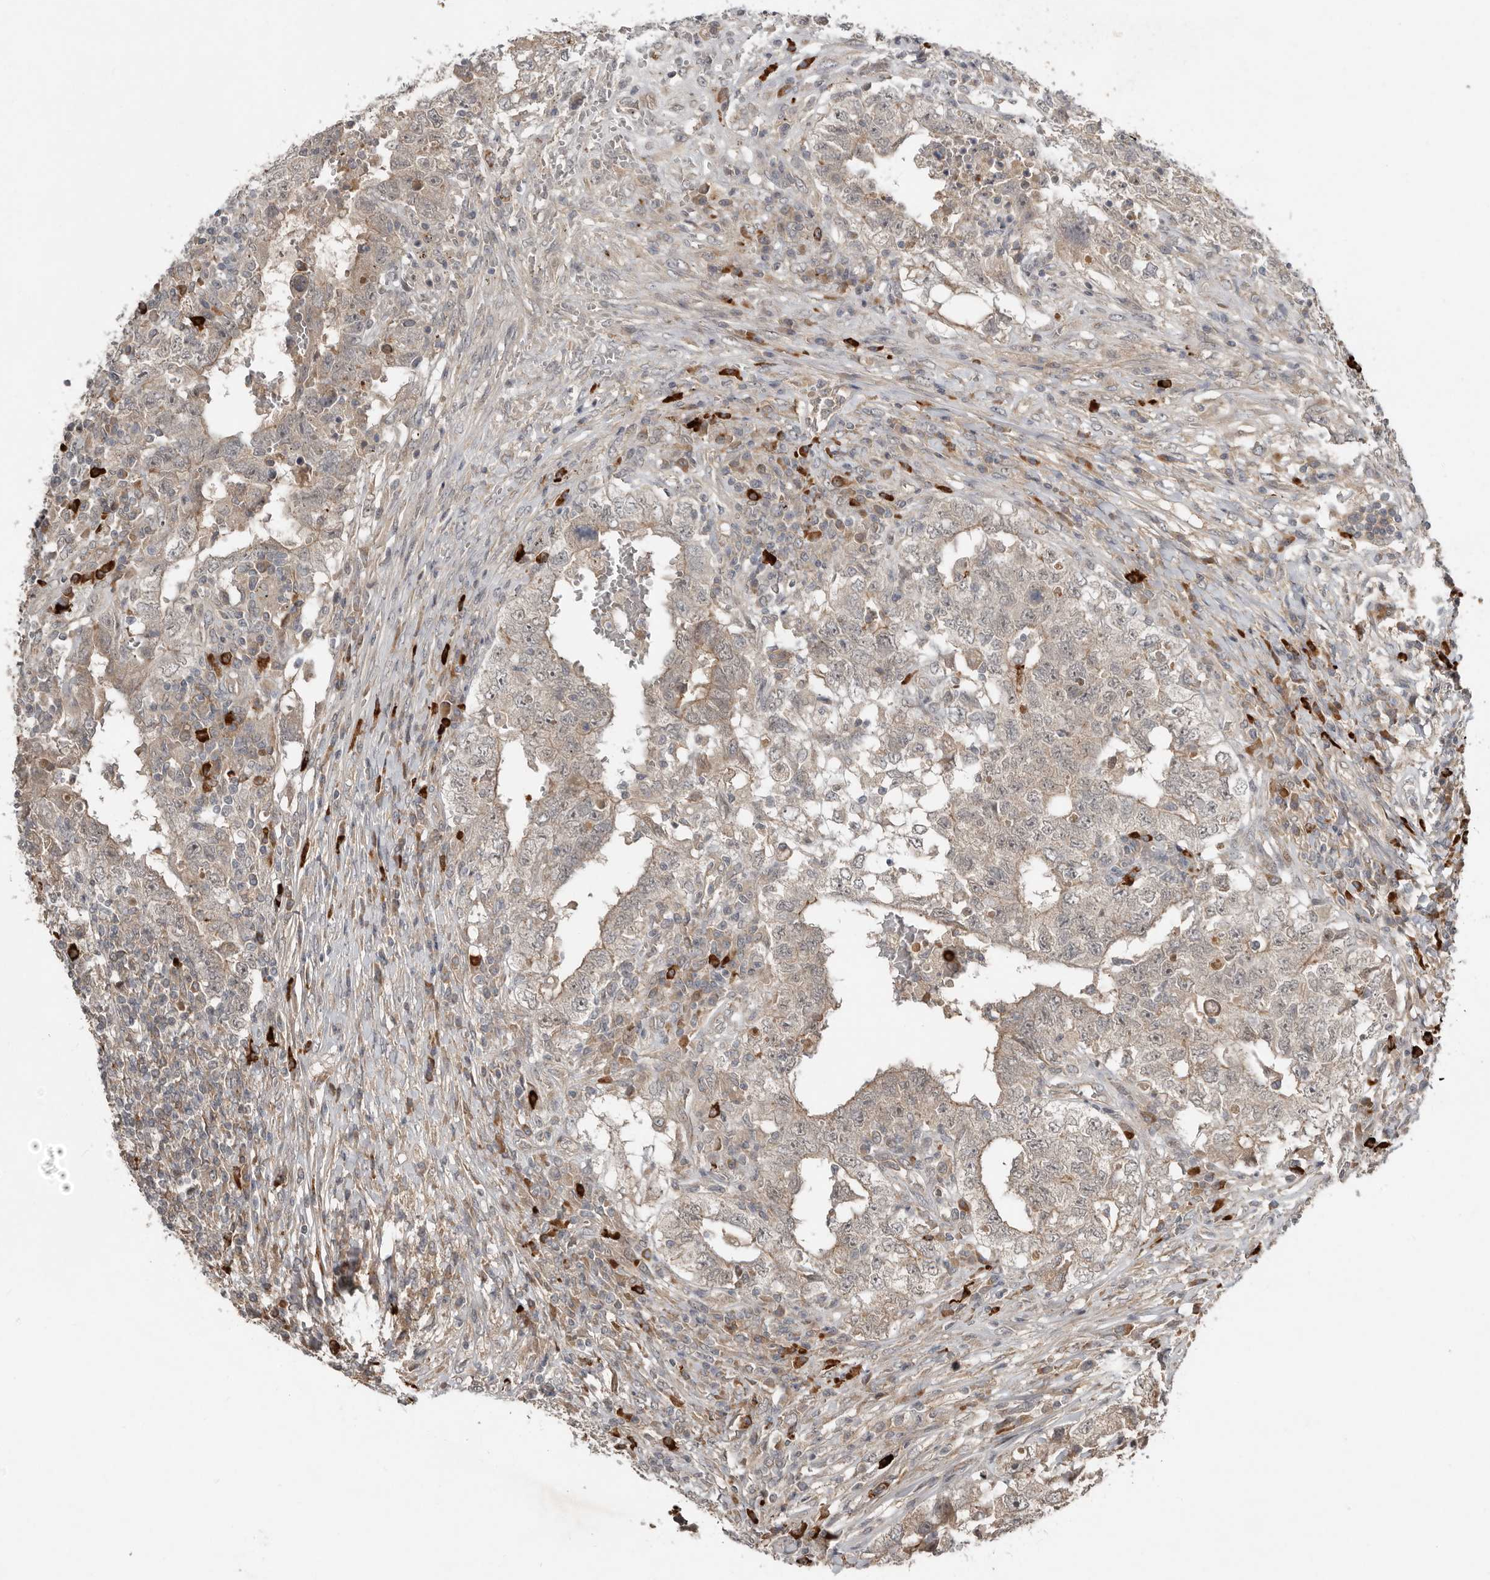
{"staining": {"intensity": "weak", "quantity": "<25%", "location": "cytoplasmic/membranous"}, "tissue": "testis cancer", "cell_type": "Tumor cells", "image_type": "cancer", "snomed": [{"axis": "morphology", "description": "Carcinoma, Embryonal, NOS"}, {"axis": "topography", "description": "Testis"}], "caption": "An image of testis cancer stained for a protein exhibits no brown staining in tumor cells.", "gene": "TEAD3", "patient": {"sex": "male", "age": 26}}